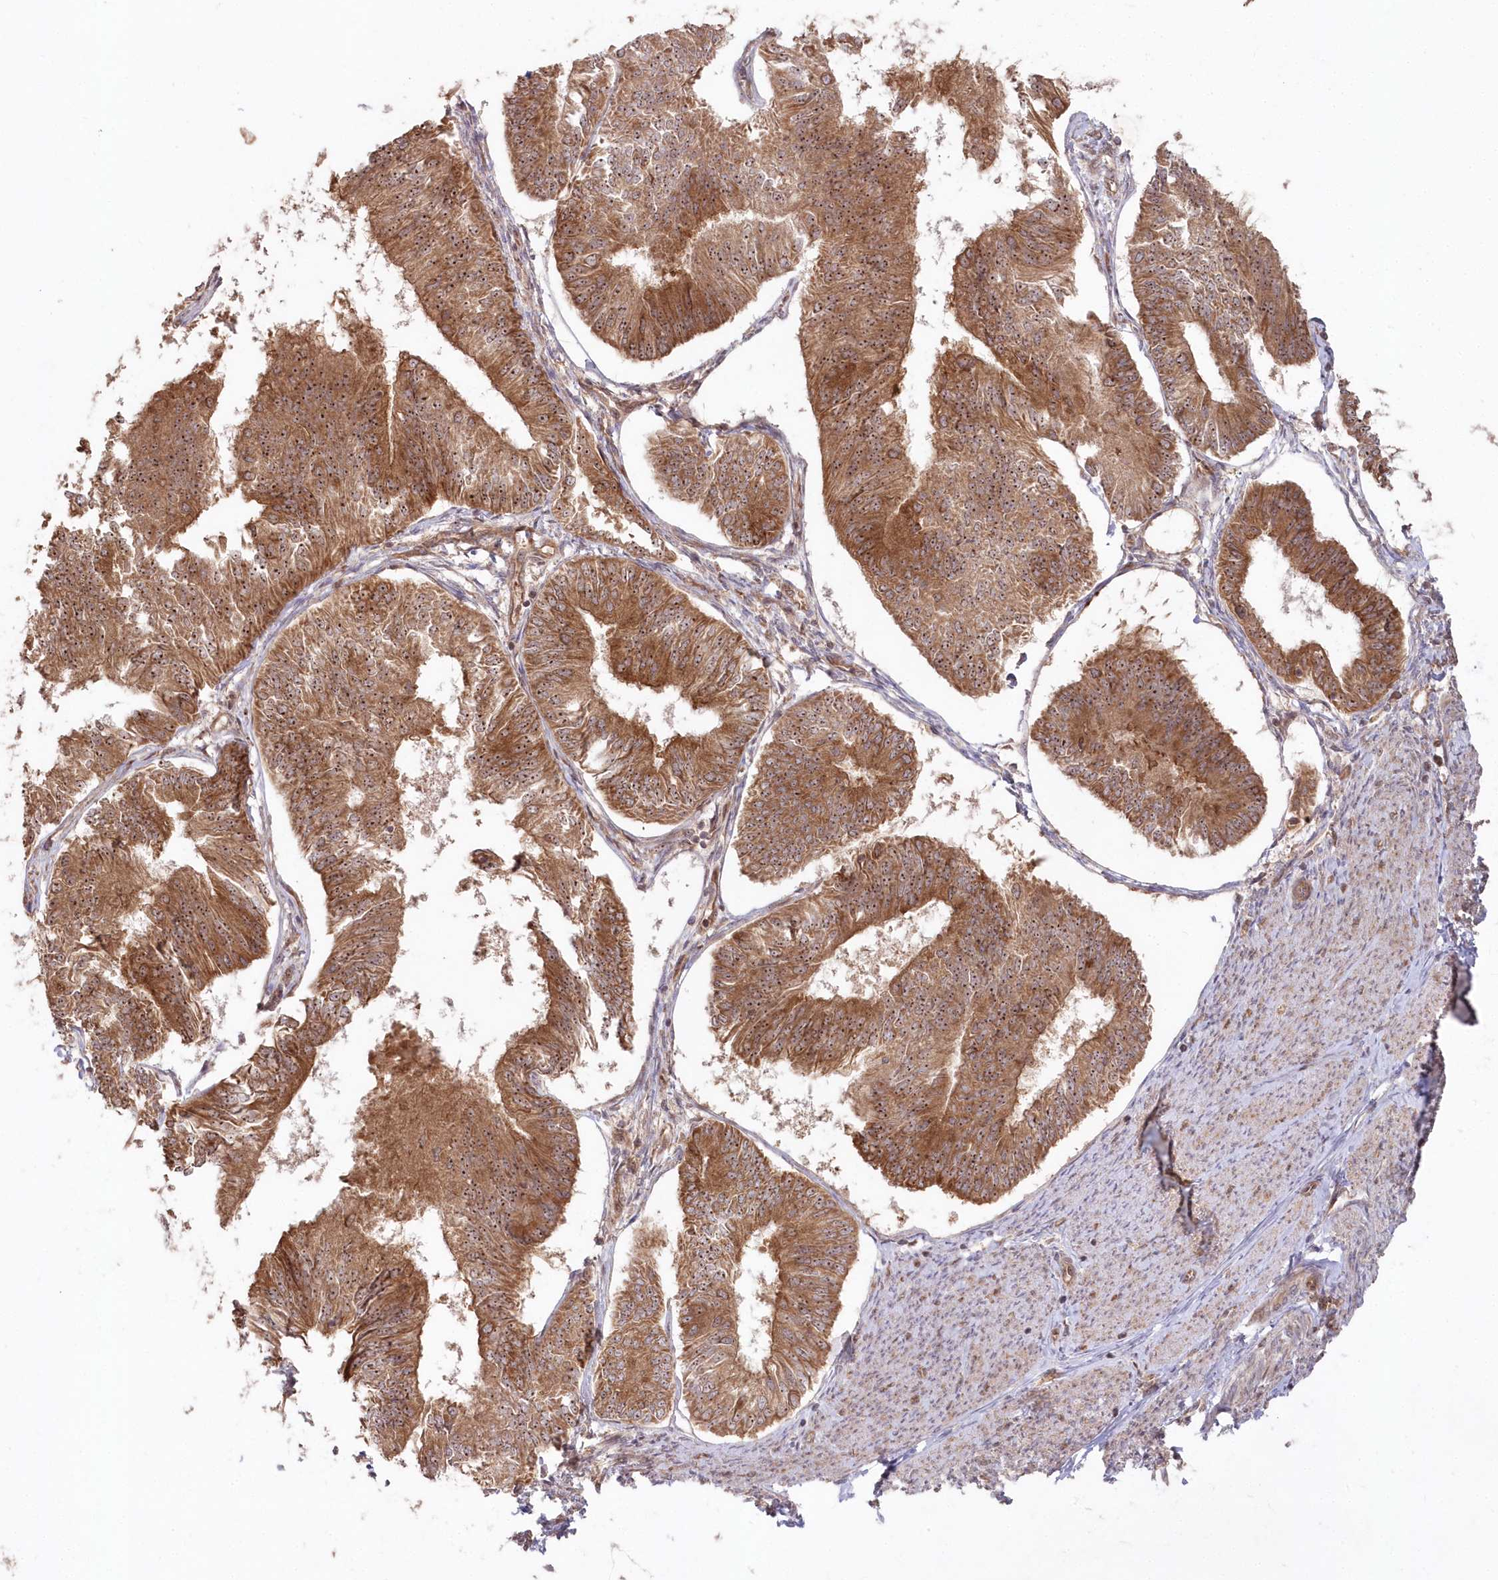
{"staining": {"intensity": "moderate", "quantity": ">75%", "location": "cytoplasmic/membranous,nuclear"}, "tissue": "endometrial cancer", "cell_type": "Tumor cells", "image_type": "cancer", "snomed": [{"axis": "morphology", "description": "Adenocarcinoma, NOS"}, {"axis": "topography", "description": "Endometrium"}], "caption": "A micrograph of human adenocarcinoma (endometrial) stained for a protein displays moderate cytoplasmic/membranous and nuclear brown staining in tumor cells.", "gene": "SERINC1", "patient": {"sex": "female", "age": 58}}